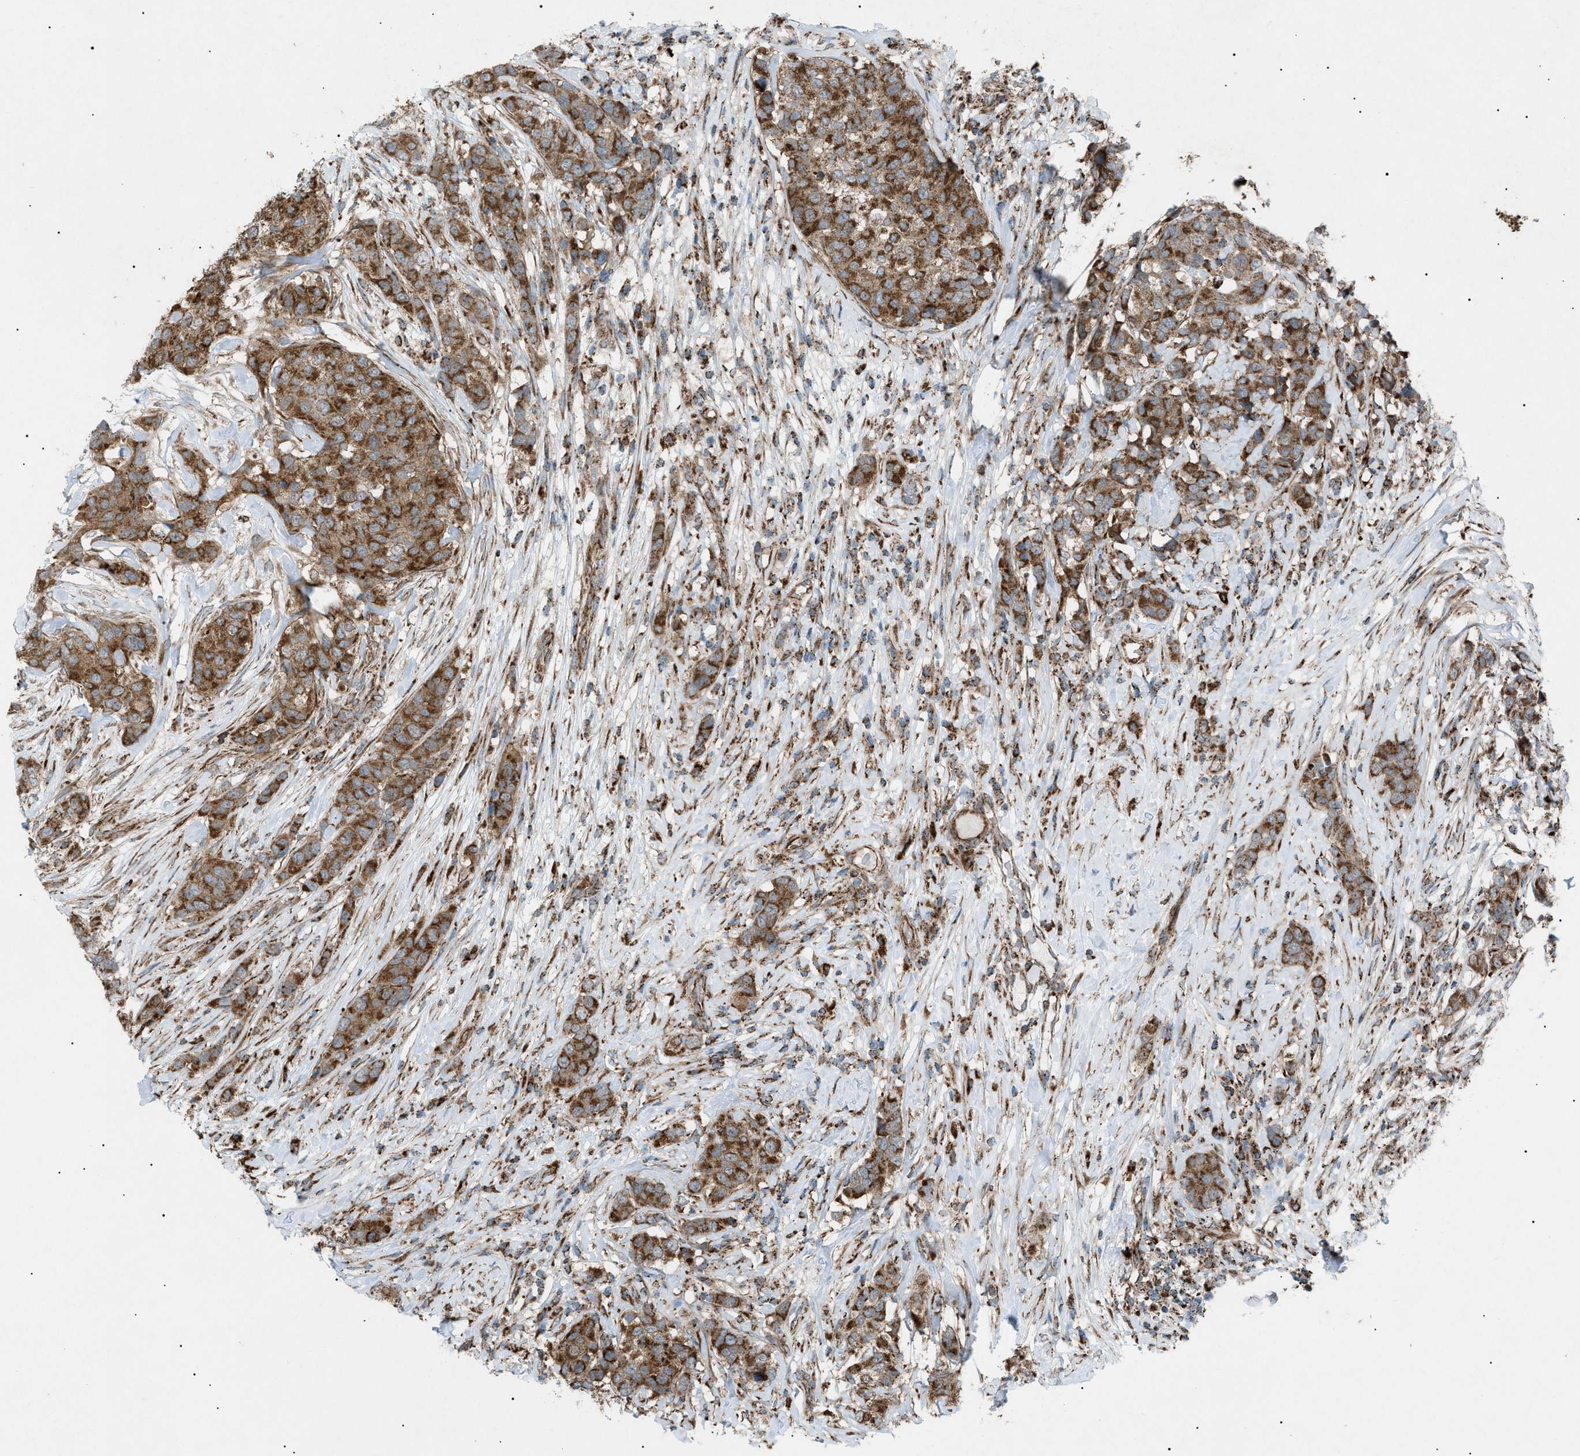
{"staining": {"intensity": "moderate", "quantity": ">75%", "location": "cytoplasmic/membranous"}, "tissue": "breast cancer", "cell_type": "Tumor cells", "image_type": "cancer", "snomed": [{"axis": "morphology", "description": "Lobular carcinoma"}, {"axis": "topography", "description": "Breast"}], "caption": "DAB immunohistochemical staining of human breast lobular carcinoma demonstrates moderate cytoplasmic/membranous protein expression in approximately >75% of tumor cells.", "gene": "C1GALT1C1", "patient": {"sex": "female", "age": 59}}